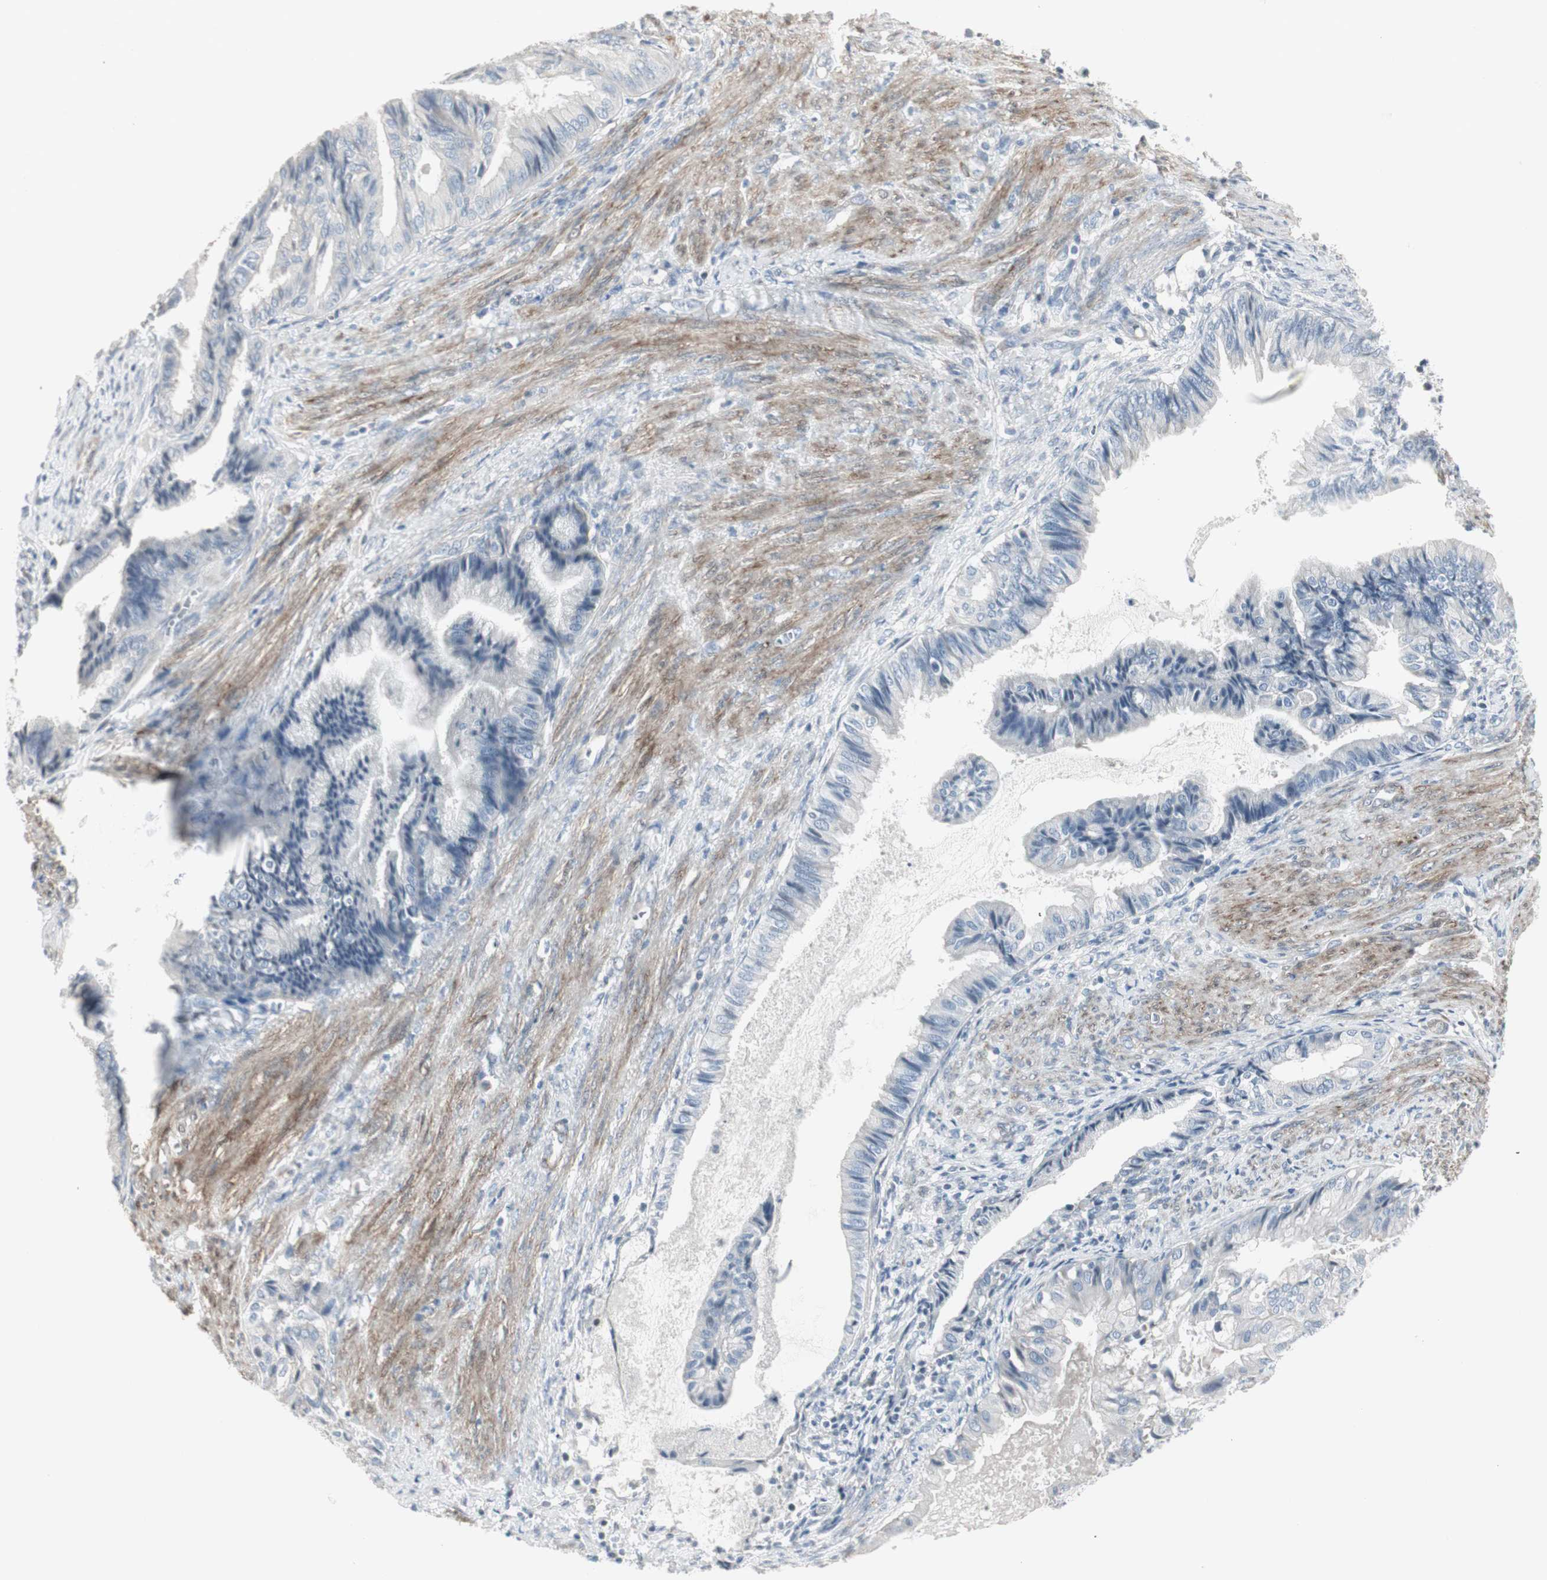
{"staining": {"intensity": "negative", "quantity": "none", "location": "none"}, "tissue": "endometrial cancer", "cell_type": "Tumor cells", "image_type": "cancer", "snomed": [{"axis": "morphology", "description": "Adenocarcinoma, NOS"}, {"axis": "topography", "description": "Endometrium"}], "caption": "High power microscopy micrograph of an immunohistochemistry (IHC) image of adenocarcinoma (endometrial), revealing no significant staining in tumor cells.", "gene": "DMPK", "patient": {"sex": "female", "age": 86}}